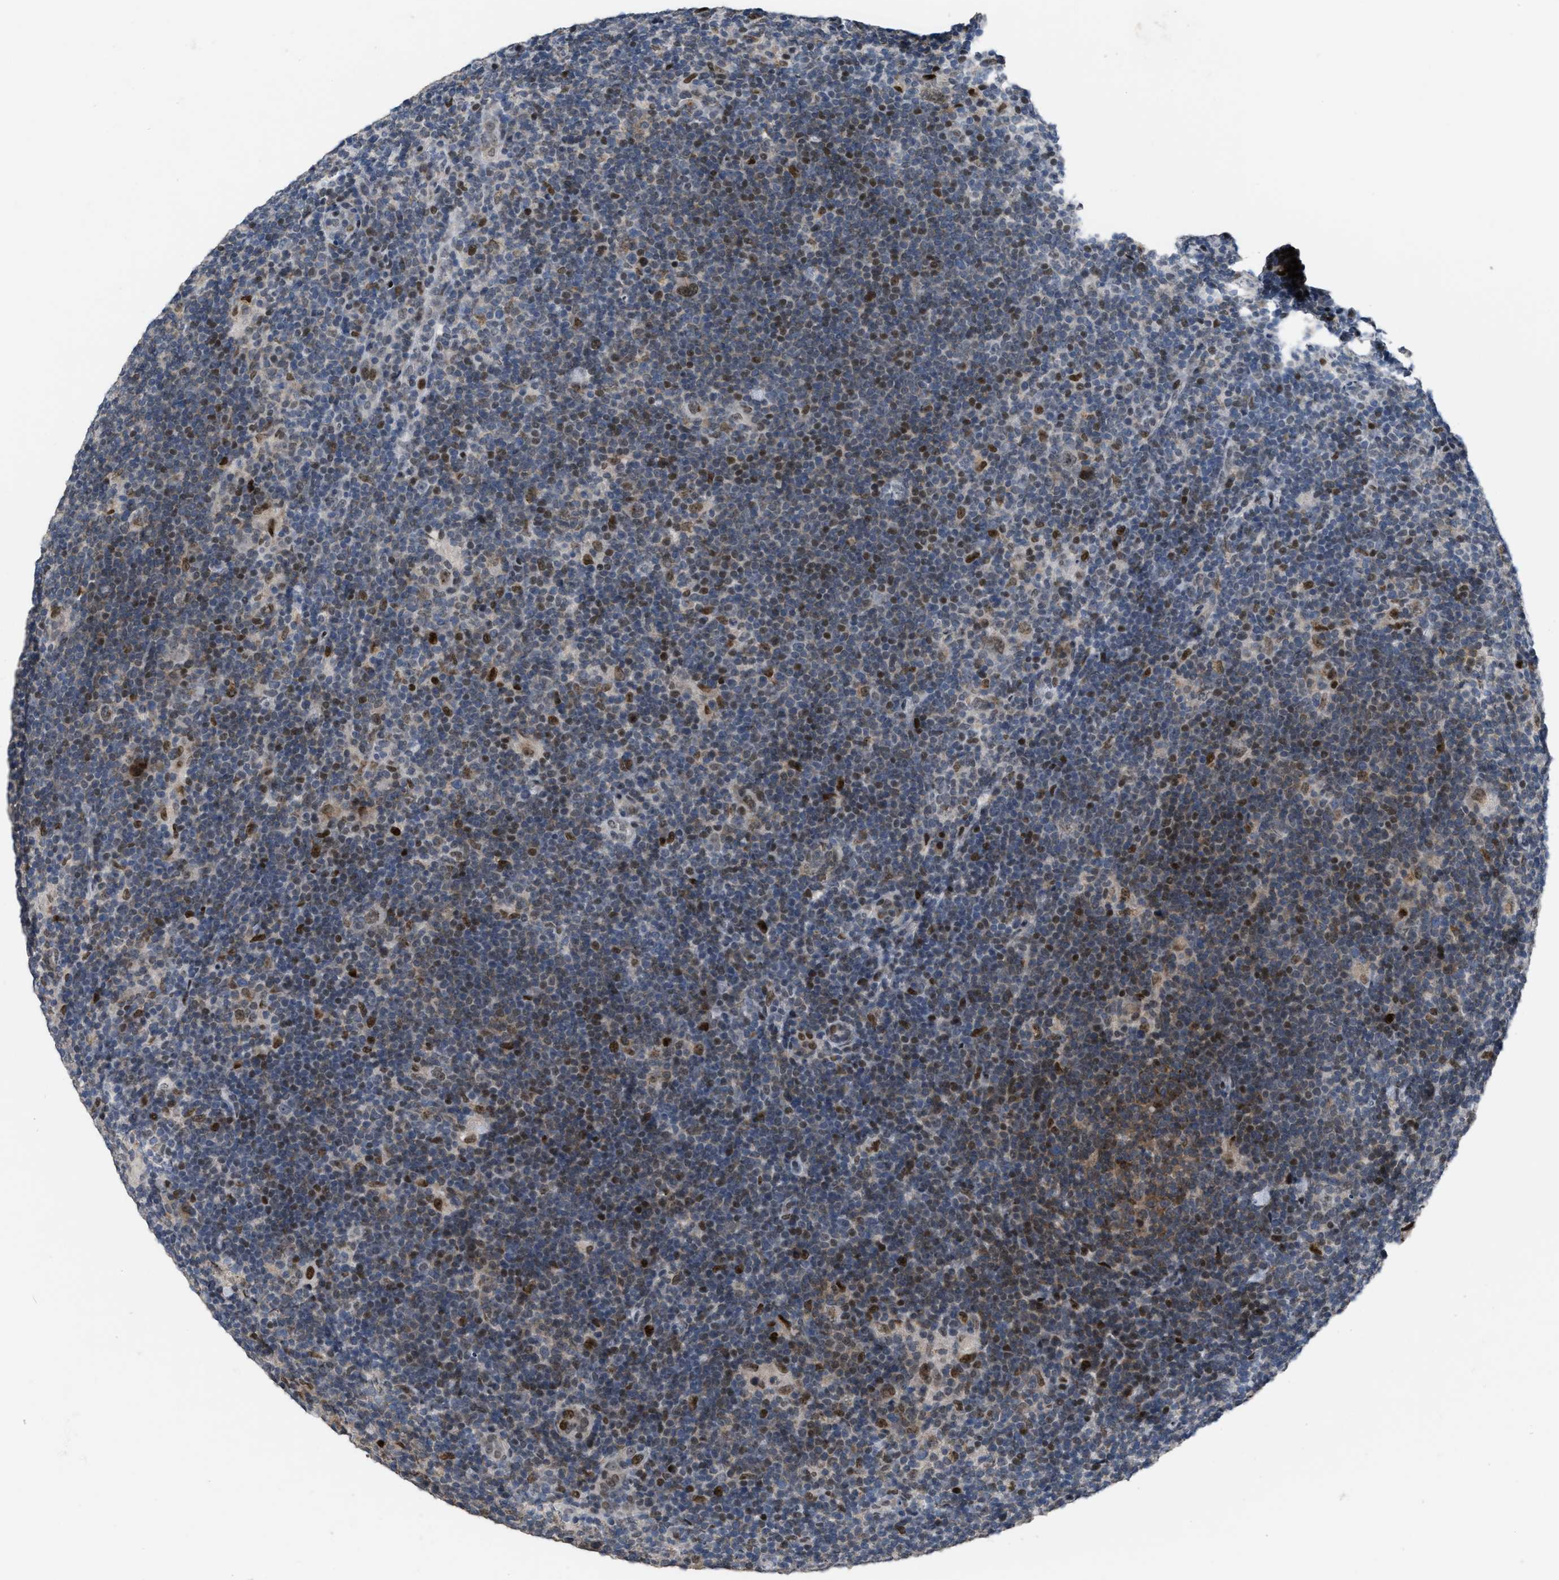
{"staining": {"intensity": "strong", "quantity": ">75%", "location": "nuclear"}, "tissue": "lymphoma", "cell_type": "Tumor cells", "image_type": "cancer", "snomed": [{"axis": "morphology", "description": "Hodgkin's disease, NOS"}, {"axis": "topography", "description": "Lymph node"}], "caption": "This is an image of immunohistochemistry staining of Hodgkin's disease, which shows strong expression in the nuclear of tumor cells.", "gene": "SETDB1", "patient": {"sex": "female", "age": 57}}